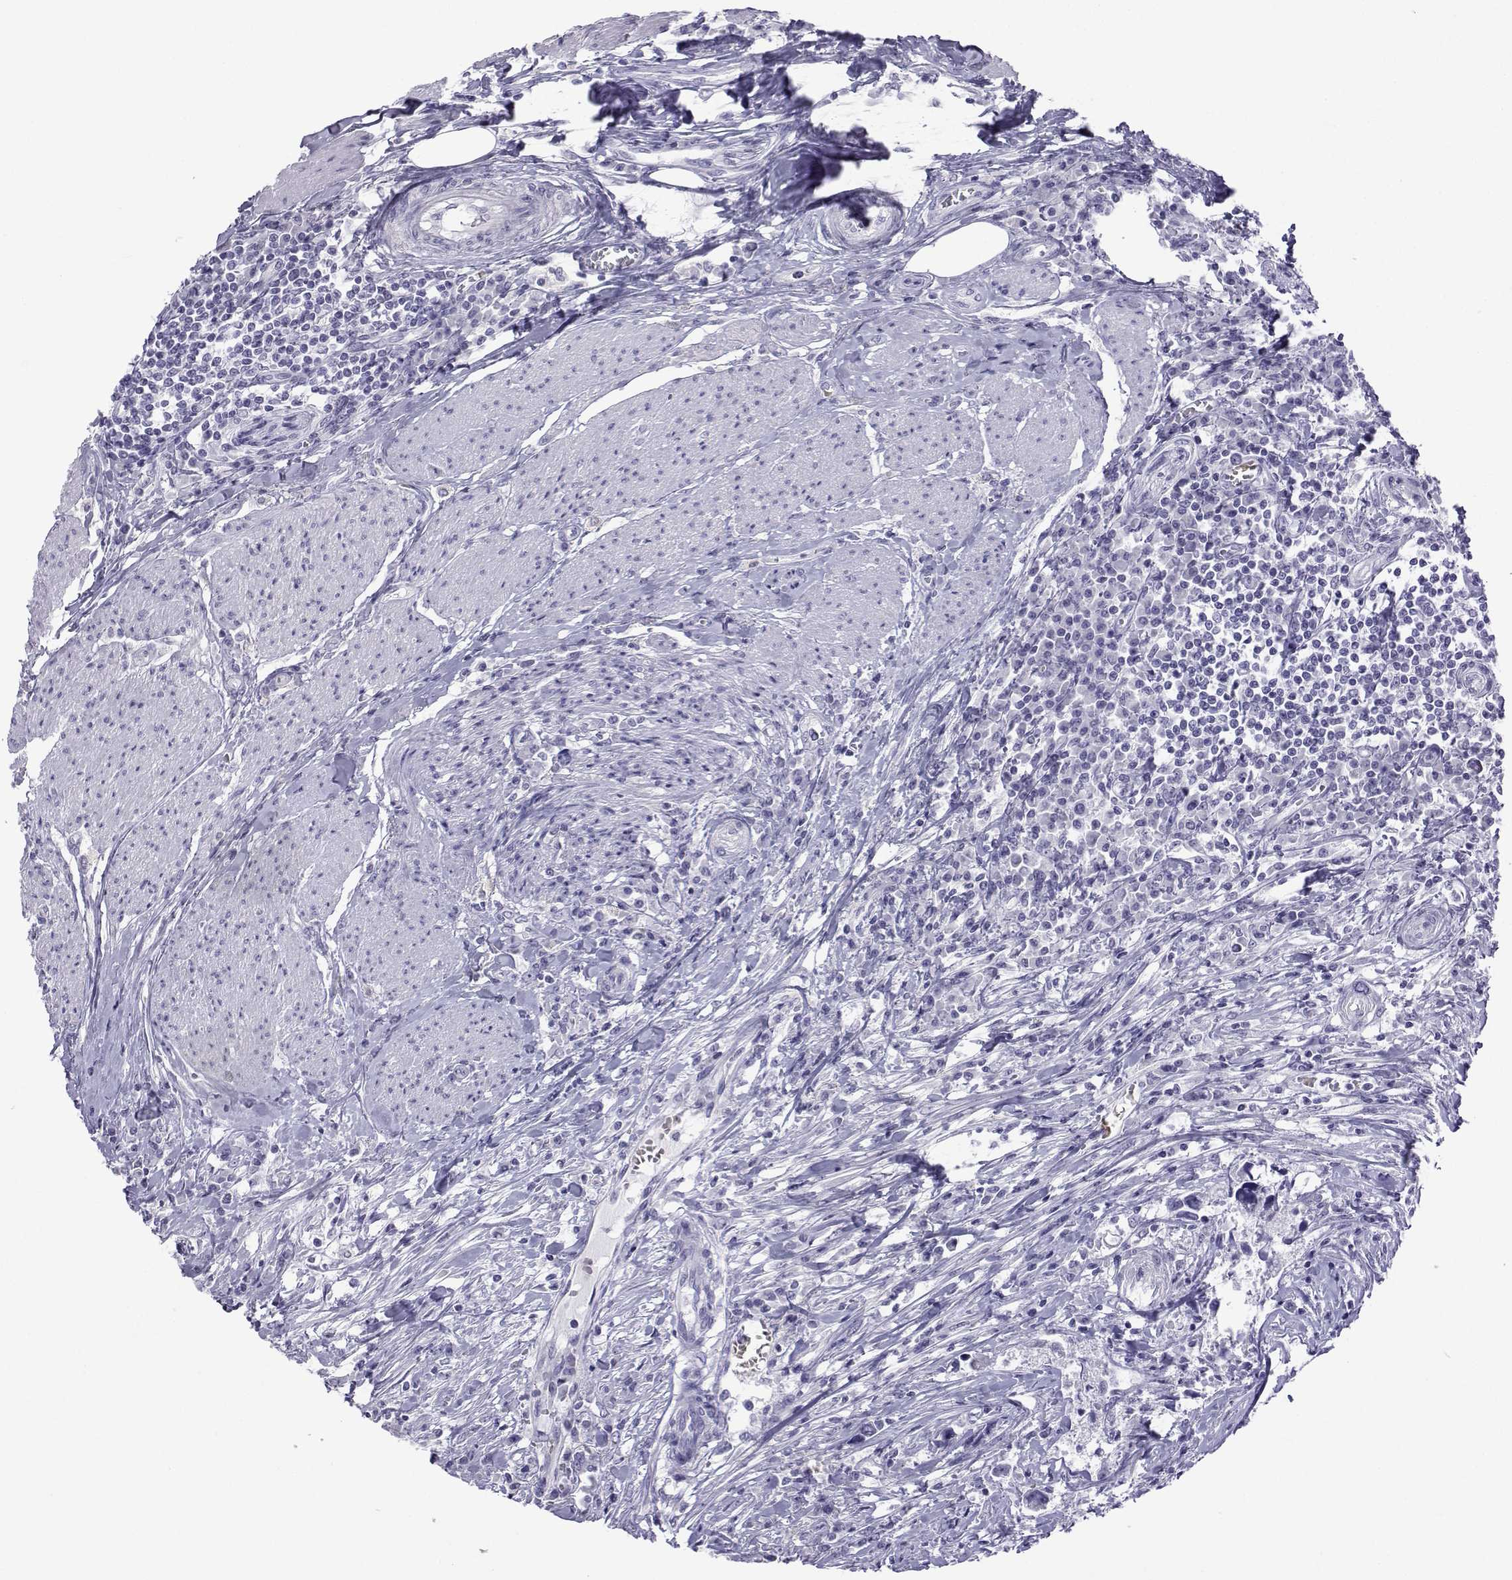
{"staining": {"intensity": "negative", "quantity": "none", "location": "none"}, "tissue": "urothelial cancer", "cell_type": "Tumor cells", "image_type": "cancer", "snomed": [{"axis": "morphology", "description": "Urothelial carcinoma, NOS"}, {"axis": "morphology", "description": "Urothelial carcinoma, High grade"}, {"axis": "topography", "description": "Urinary bladder"}], "caption": "Tumor cells show no significant protein positivity in transitional cell carcinoma.", "gene": "ACTL7A", "patient": {"sex": "male", "age": 63}}